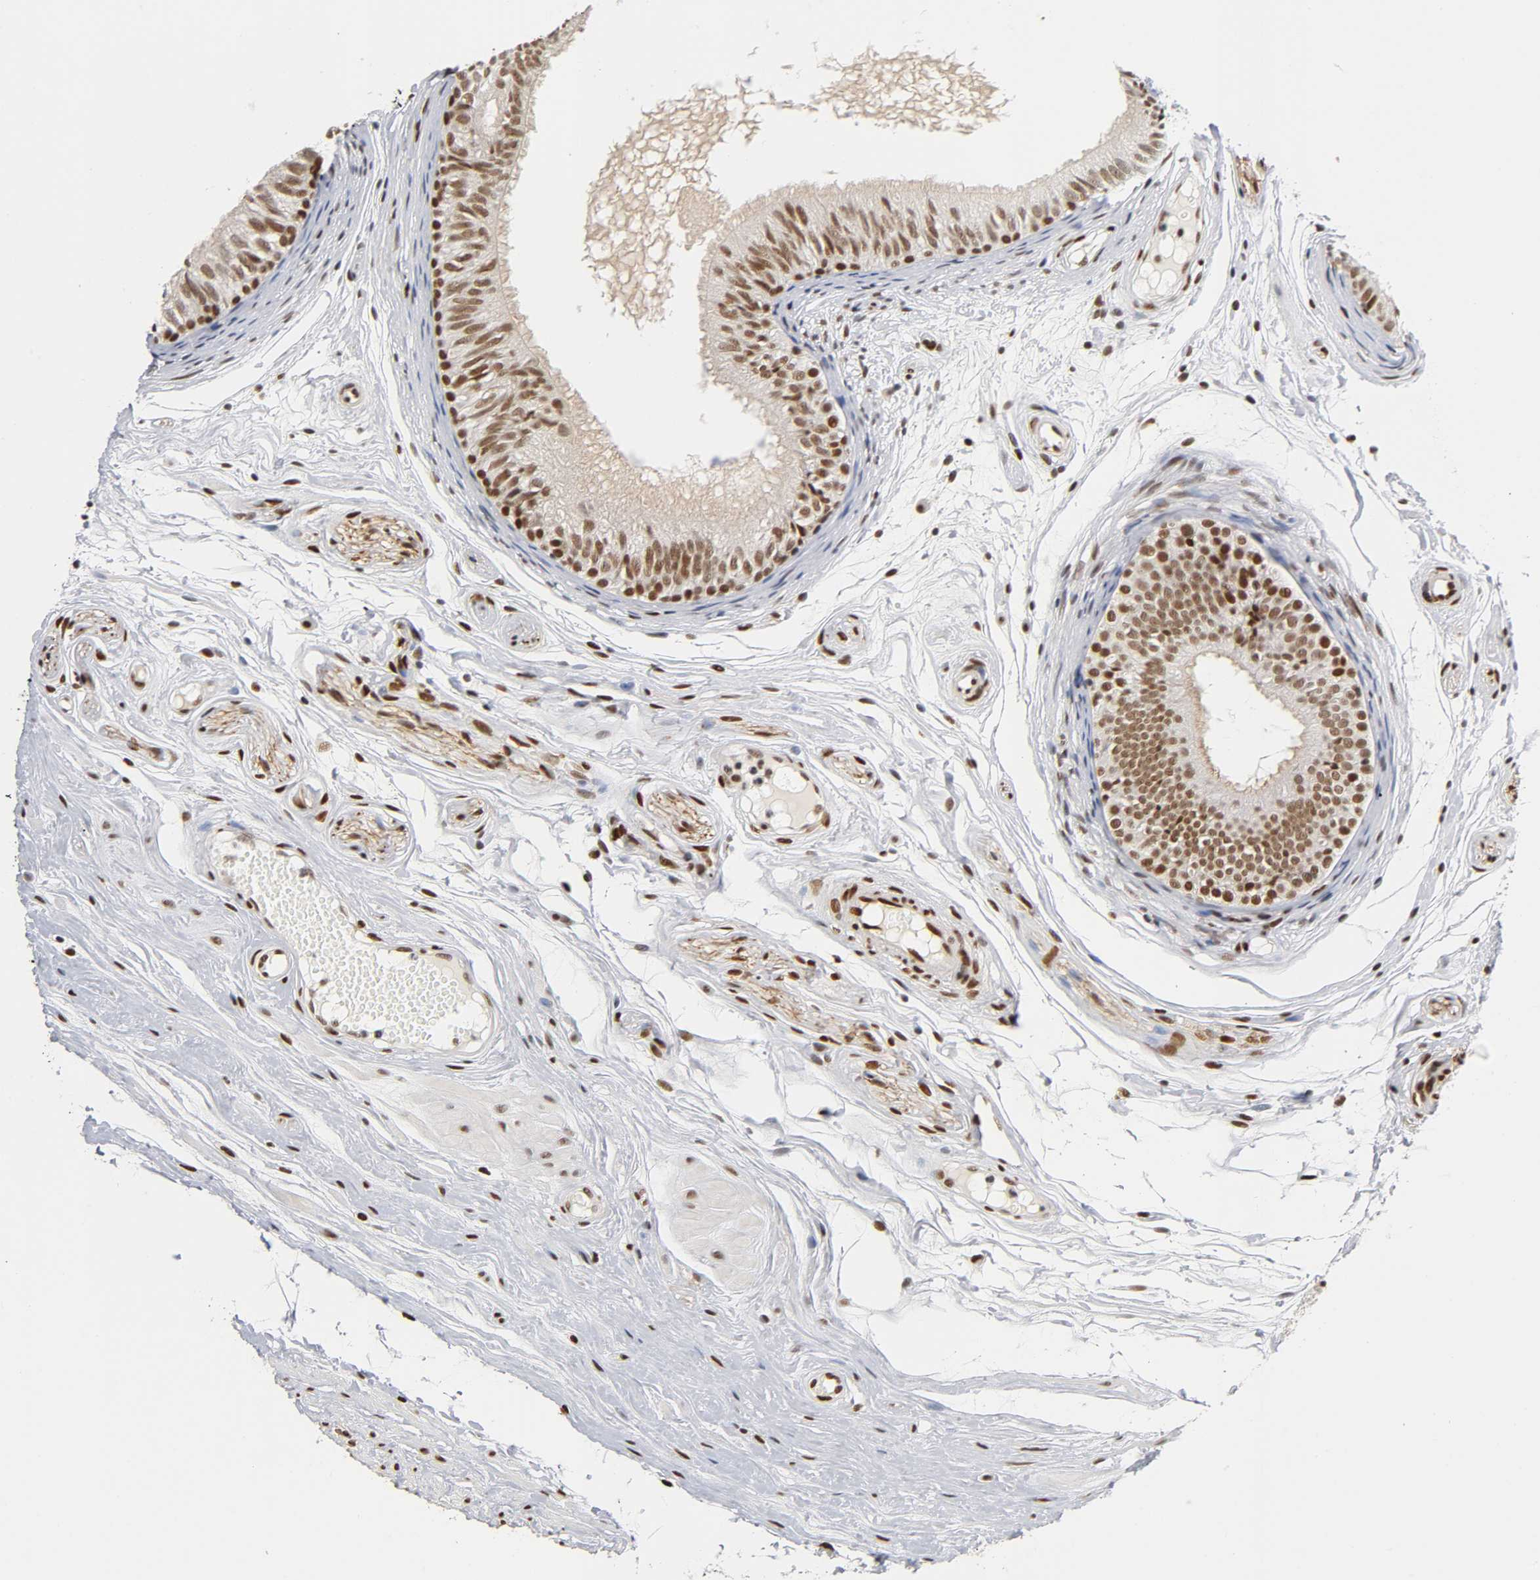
{"staining": {"intensity": "strong", "quantity": ">75%", "location": "nuclear"}, "tissue": "epididymis", "cell_type": "Glandular cells", "image_type": "normal", "snomed": [{"axis": "morphology", "description": "Normal tissue, NOS"}, {"axis": "morphology", "description": "Atrophy, NOS"}, {"axis": "topography", "description": "Testis"}, {"axis": "topography", "description": "Epididymis"}], "caption": "This micrograph shows normal epididymis stained with immunohistochemistry (IHC) to label a protein in brown. The nuclear of glandular cells show strong positivity for the protein. Nuclei are counter-stained blue.", "gene": "NR3C1", "patient": {"sex": "male", "age": 18}}